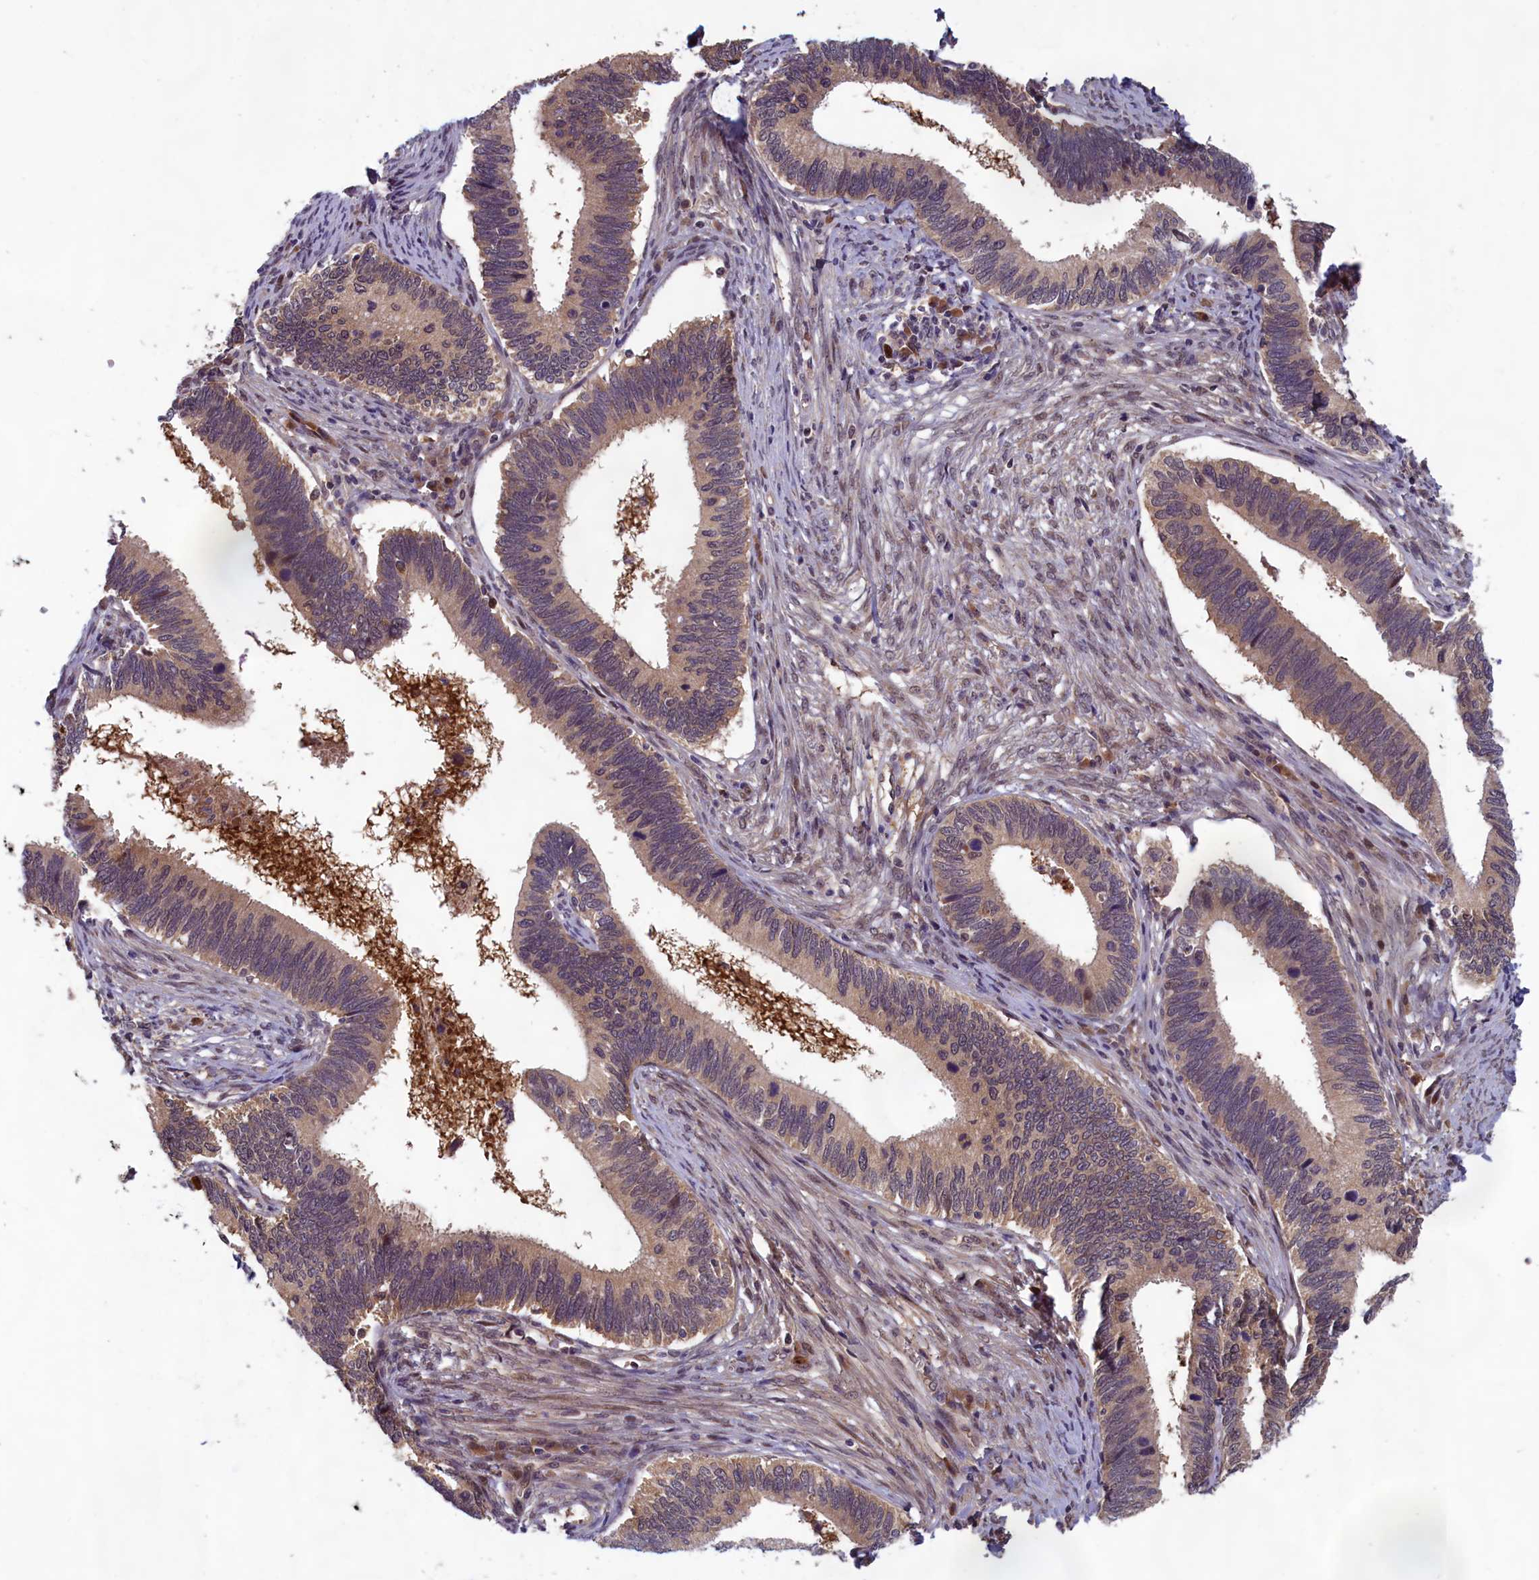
{"staining": {"intensity": "weak", "quantity": "<25%", "location": "cytoplasmic/membranous"}, "tissue": "cervical cancer", "cell_type": "Tumor cells", "image_type": "cancer", "snomed": [{"axis": "morphology", "description": "Adenocarcinoma, NOS"}, {"axis": "topography", "description": "Cervix"}], "caption": "Image shows no significant protein expression in tumor cells of cervical adenocarcinoma.", "gene": "CCDC15", "patient": {"sex": "female", "age": 42}}